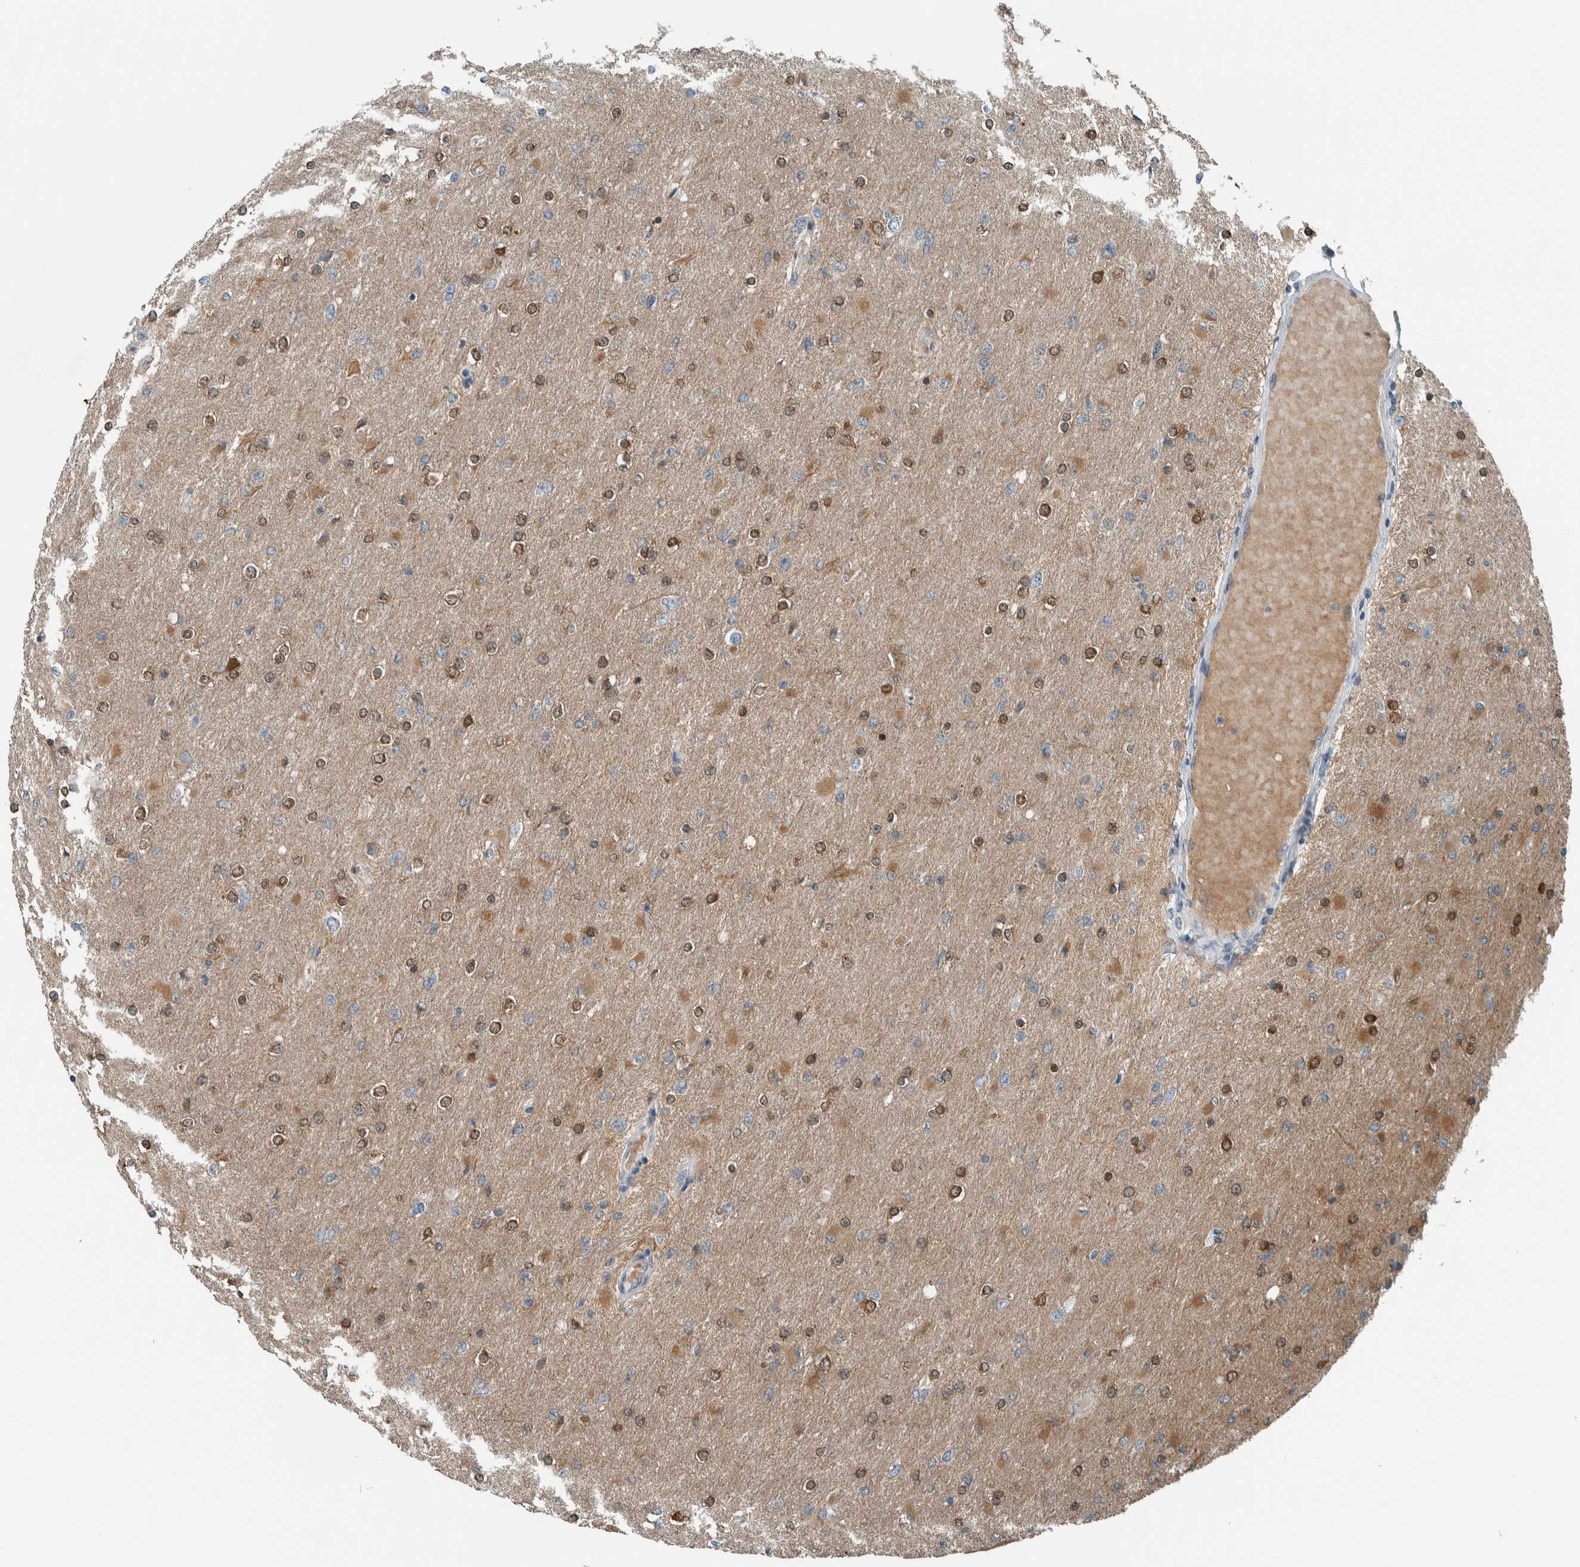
{"staining": {"intensity": "moderate", "quantity": "<25%", "location": "cytoplasmic/membranous,nuclear"}, "tissue": "glioma", "cell_type": "Tumor cells", "image_type": "cancer", "snomed": [{"axis": "morphology", "description": "Glioma, malignant, High grade"}, {"axis": "topography", "description": "Cerebral cortex"}], "caption": "A brown stain highlights moderate cytoplasmic/membranous and nuclear positivity of a protein in human high-grade glioma (malignant) tumor cells.", "gene": "ALAD", "patient": {"sex": "female", "age": 36}}